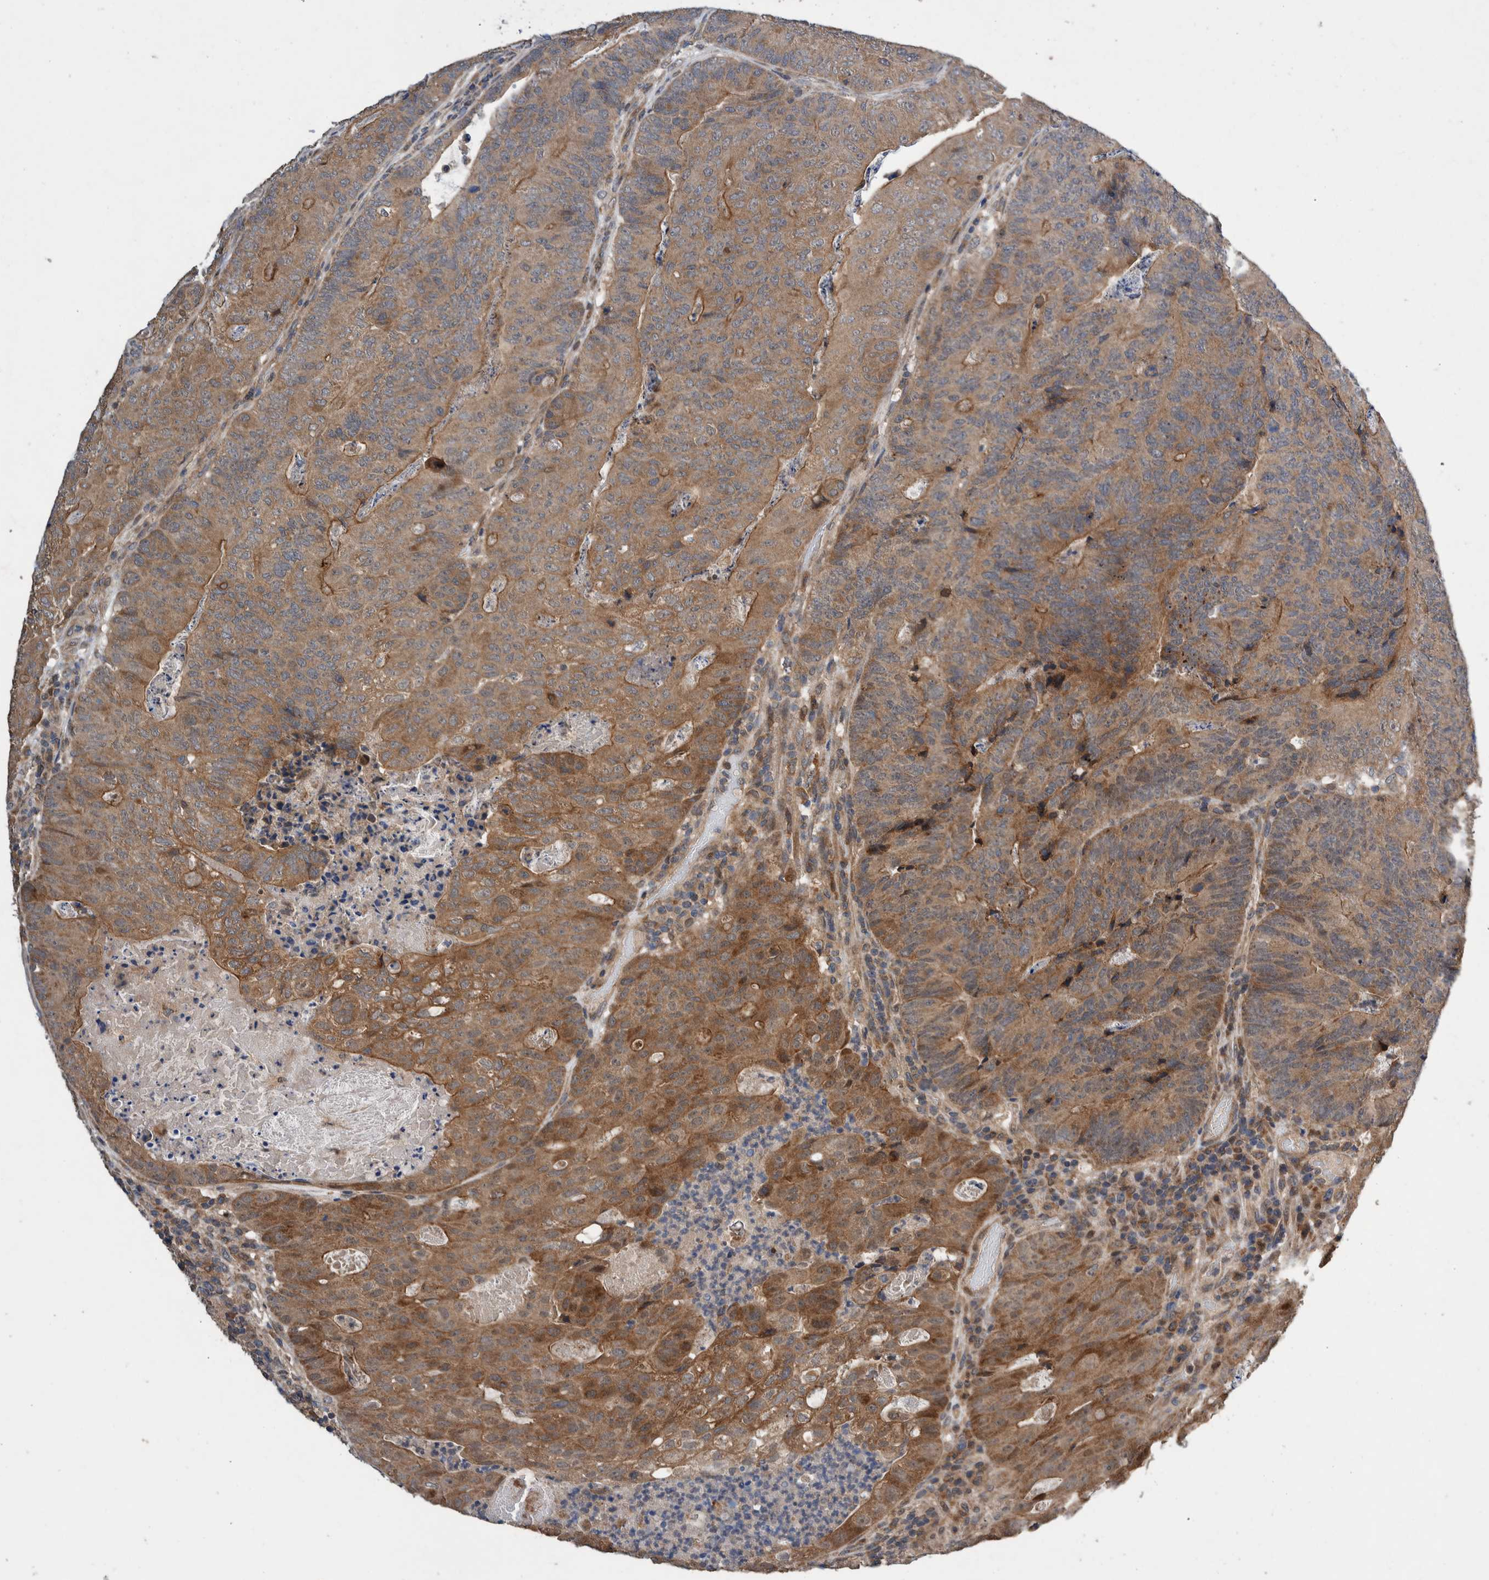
{"staining": {"intensity": "moderate", "quantity": ">75%", "location": "cytoplasmic/membranous"}, "tissue": "colorectal cancer", "cell_type": "Tumor cells", "image_type": "cancer", "snomed": [{"axis": "morphology", "description": "Adenocarcinoma, NOS"}, {"axis": "topography", "description": "Colon"}], "caption": "Colorectal cancer (adenocarcinoma) stained for a protein (brown) displays moderate cytoplasmic/membranous positive expression in about >75% of tumor cells.", "gene": "PIK3R6", "patient": {"sex": "female", "age": 67}}